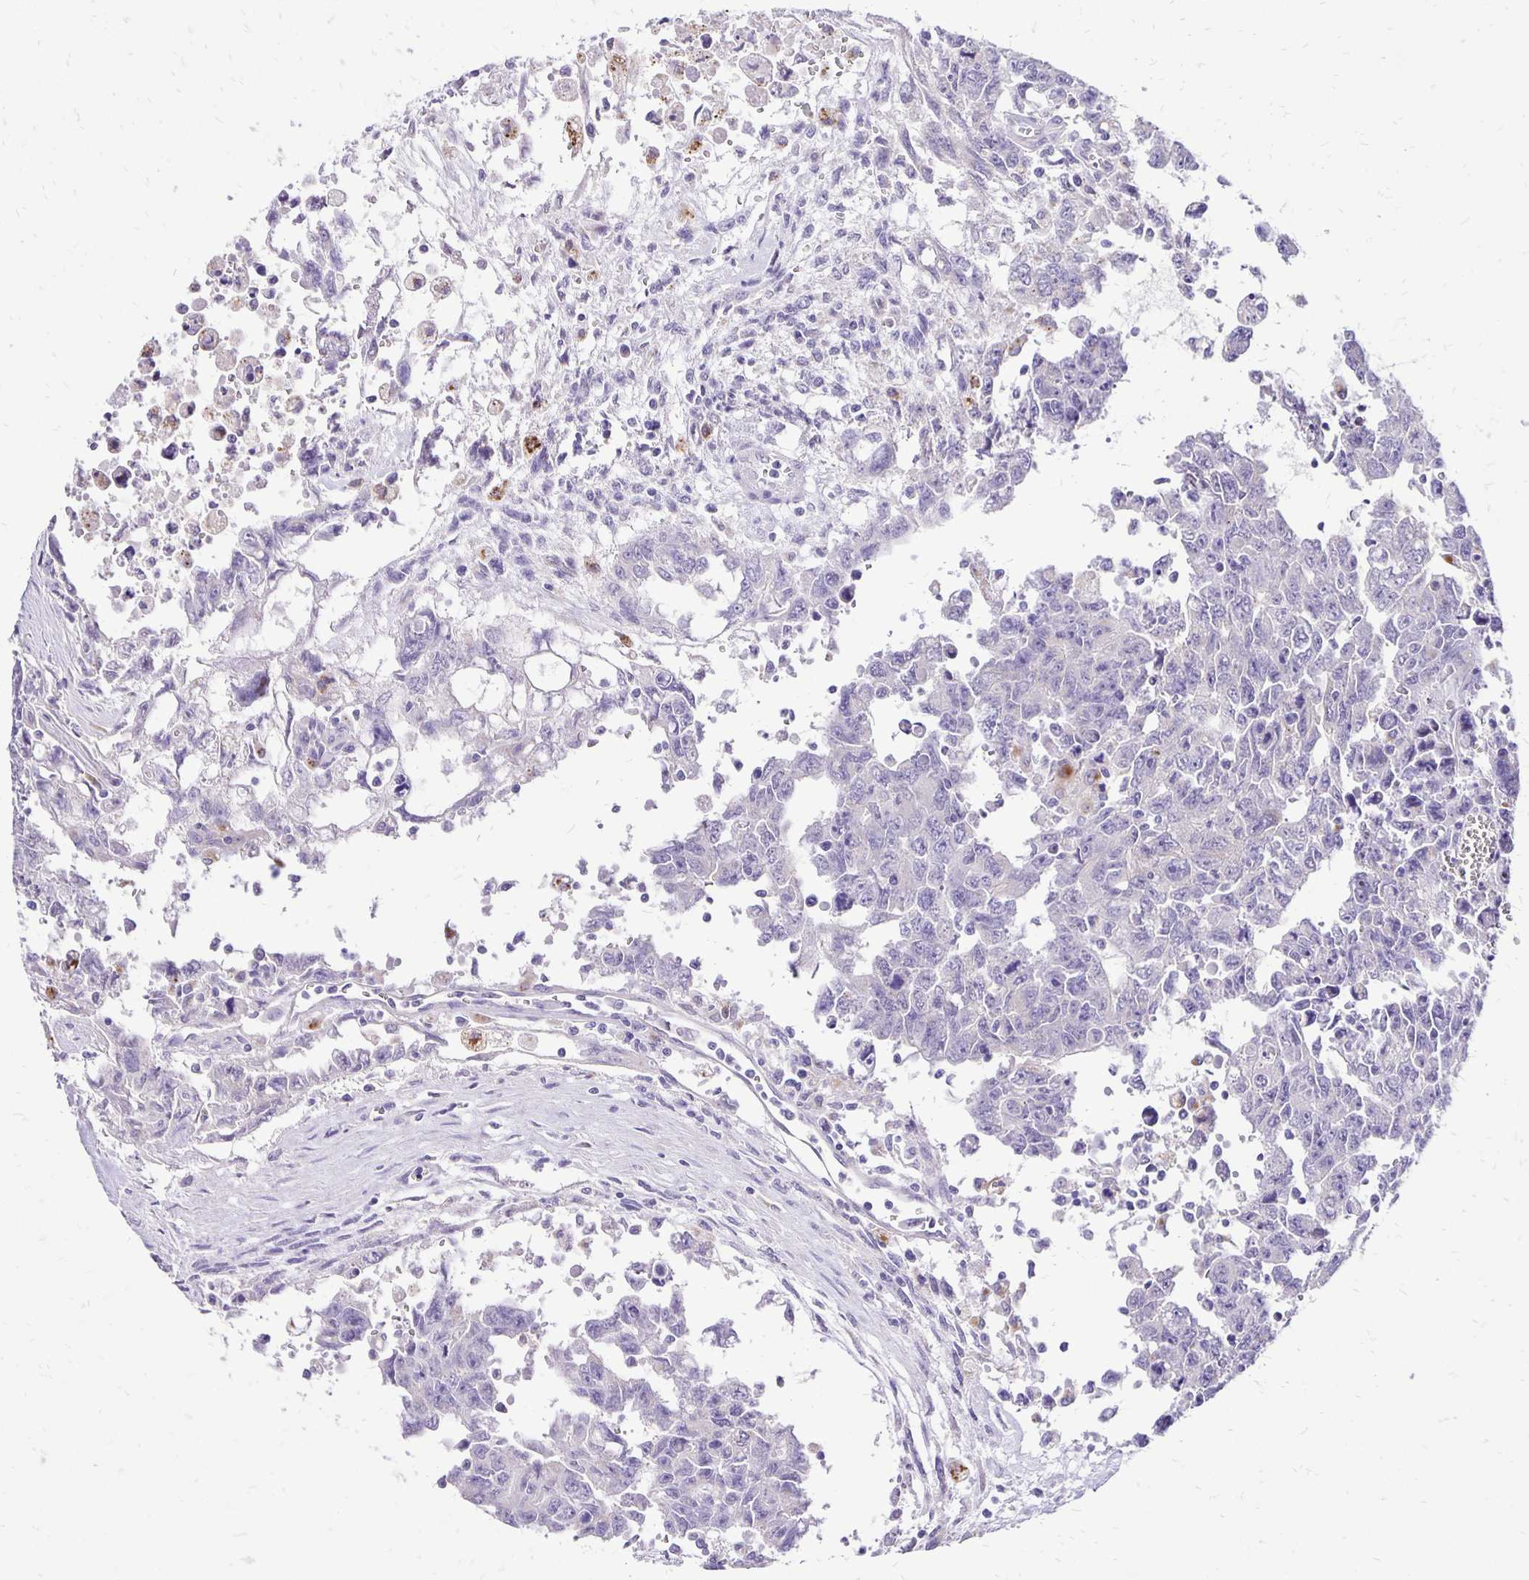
{"staining": {"intensity": "negative", "quantity": "none", "location": "none"}, "tissue": "testis cancer", "cell_type": "Tumor cells", "image_type": "cancer", "snomed": [{"axis": "morphology", "description": "Carcinoma, Embryonal, NOS"}, {"axis": "topography", "description": "Testis"}], "caption": "Protein analysis of testis embryonal carcinoma displays no significant positivity in tumor cells.", "gene": "EIF5A", "patient": {"sex": "male", "age": 24}}